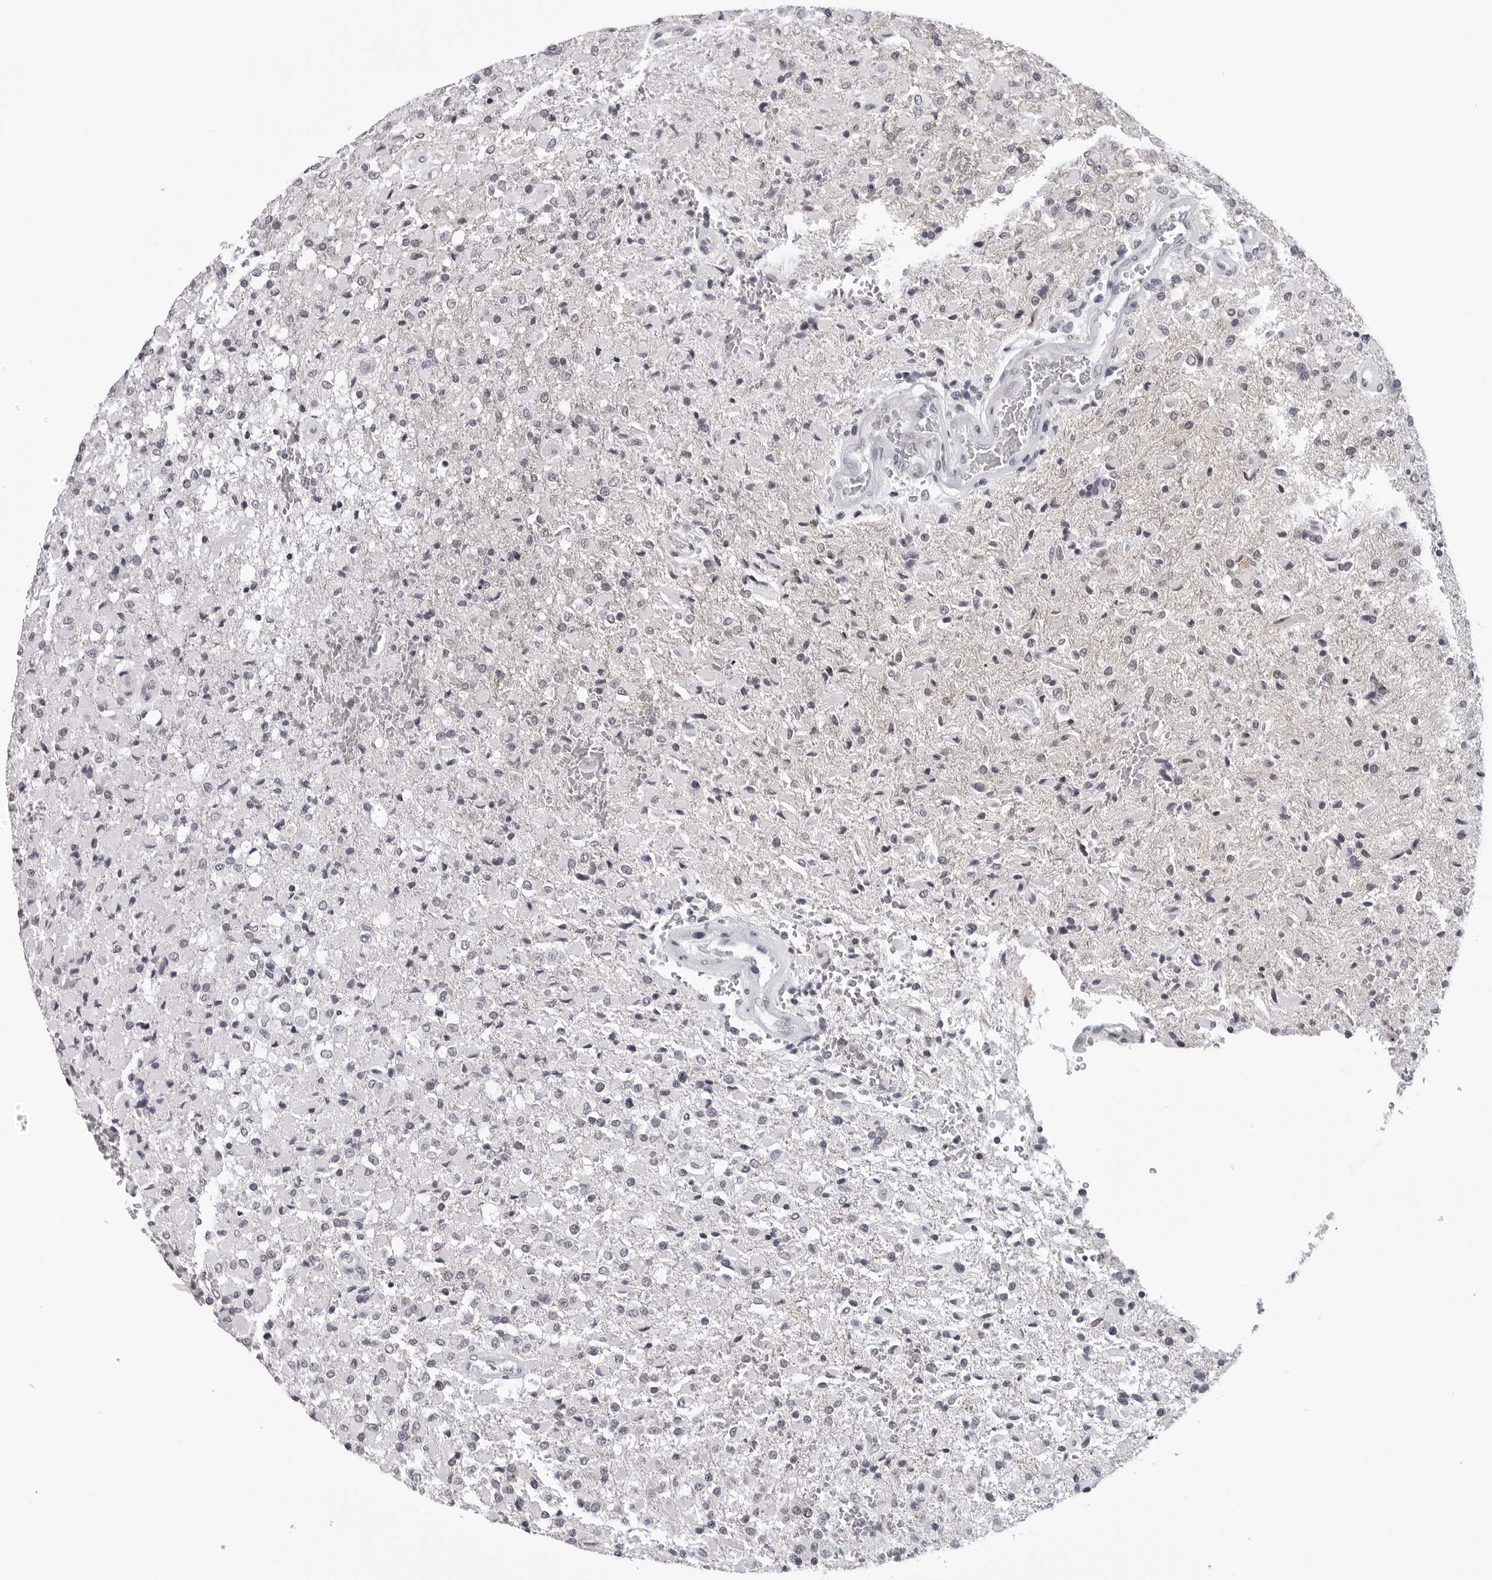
{"staining": {"intensity": "negative", "quantity": "none", "location": "none"}, "tissue": "glioma", "cell_type": "Tumor cells", "image_type": "cancer", "snomed": [{"axis": "morphology", "description": "Glioma, malignant, High grade"}, {"axis": "topography", "description": "Brain"}], "caption": "Histopathology image shows no protein staining in tumor cells of malignant glioma (high-grade) tissue. (DAB immunohistochemistry (IHC) visualized using brightfield microscopy, high magnification).", "gene": "GNL2", "patient": {"sex": "male", "age": 71}}